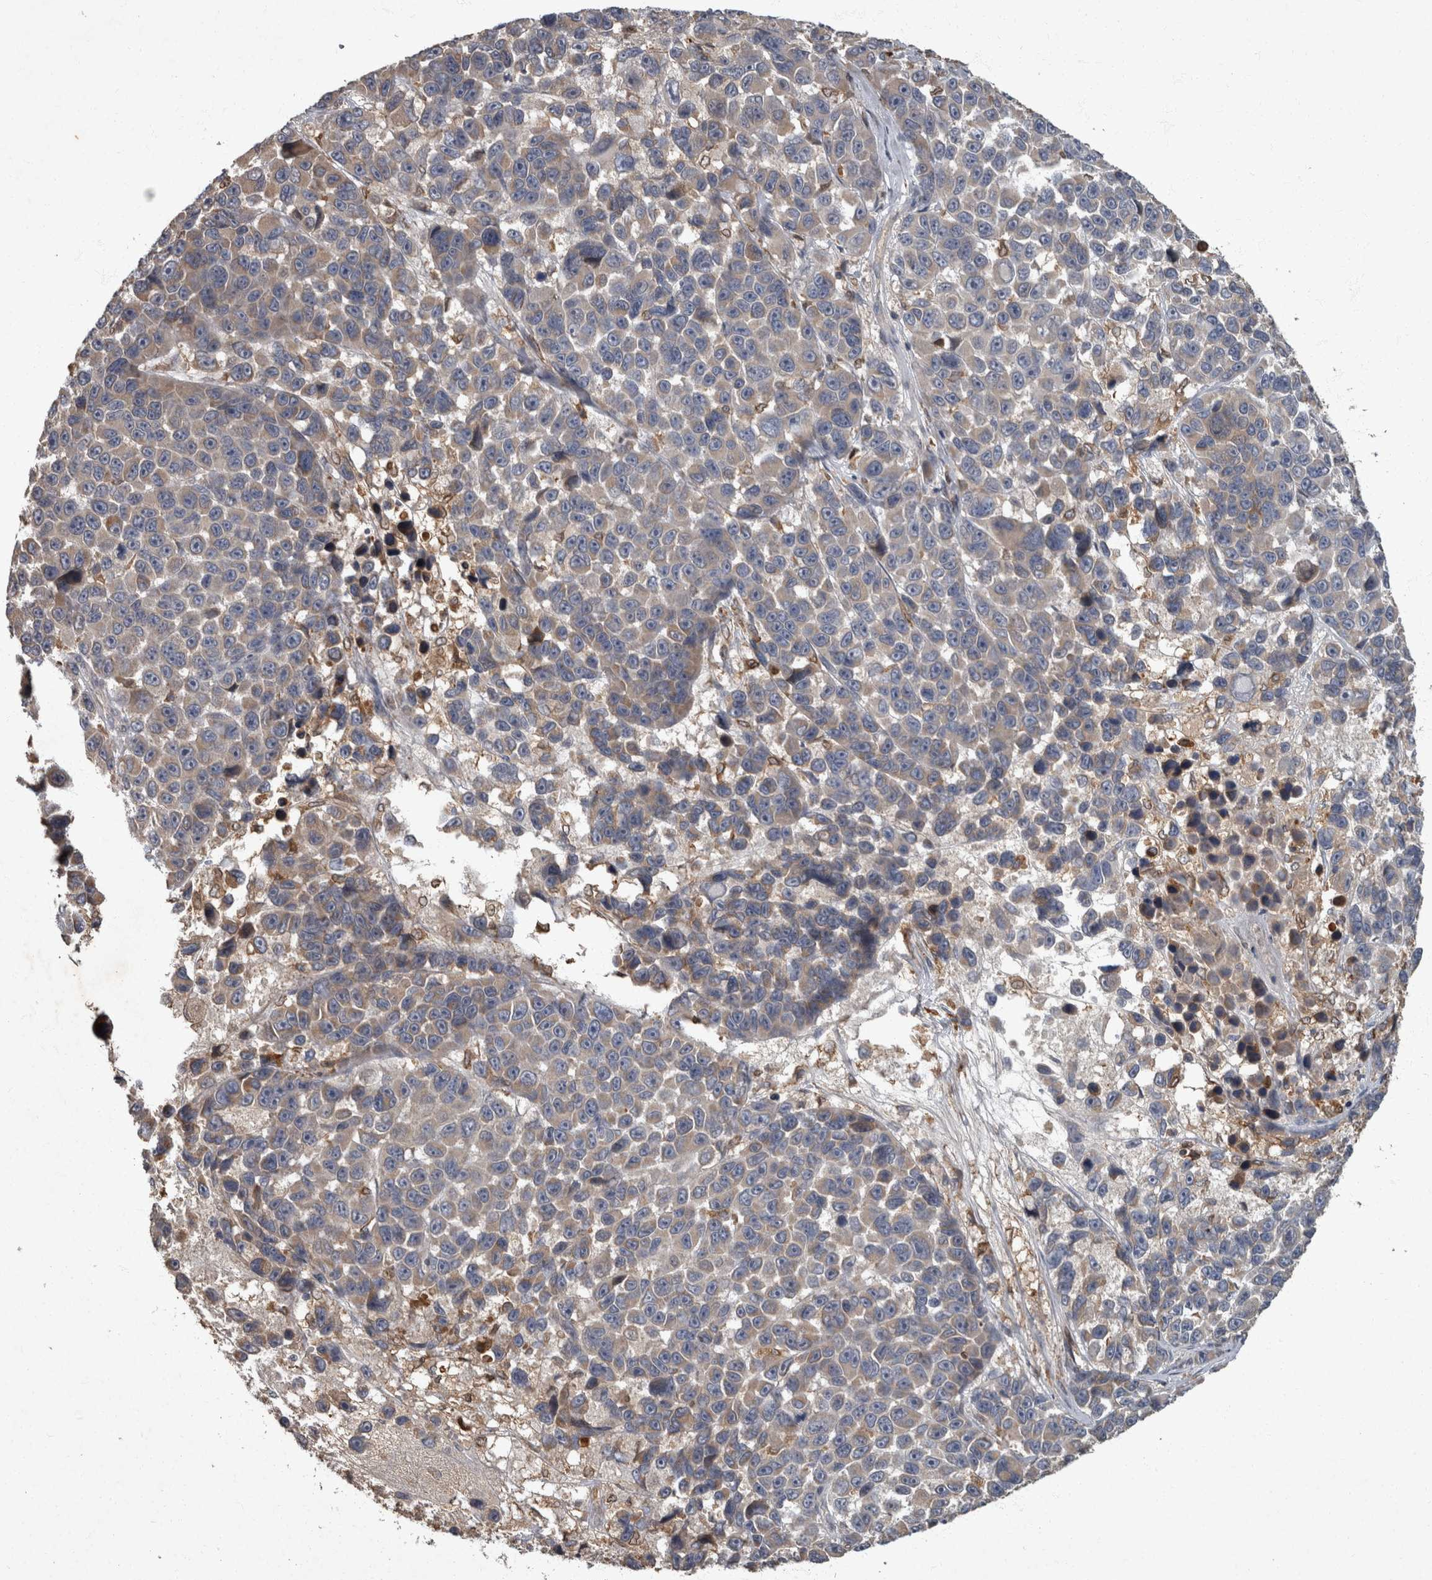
{"staining": {"intensity": "weak", "quantity": "25%-75%", "location": "cytoplasmic/membranous"}, "tissue": "melanoma", "cell_type": "Tumor cells", "image_type": "cancer", "snomed": [{"axis": "morphology", "description": "Malignant melanoma, NOS"}, {"axis": "topography", "description": "Skin"}], "caption": "Immunohistochemical staining of malignant melanoma displays low levels of weak cytoplasmic/membranous positivity in approximately 25%-75% of tumor cells.", "gene": "PPP1R3C", "patient": {"sex": "male", "age": 53}}